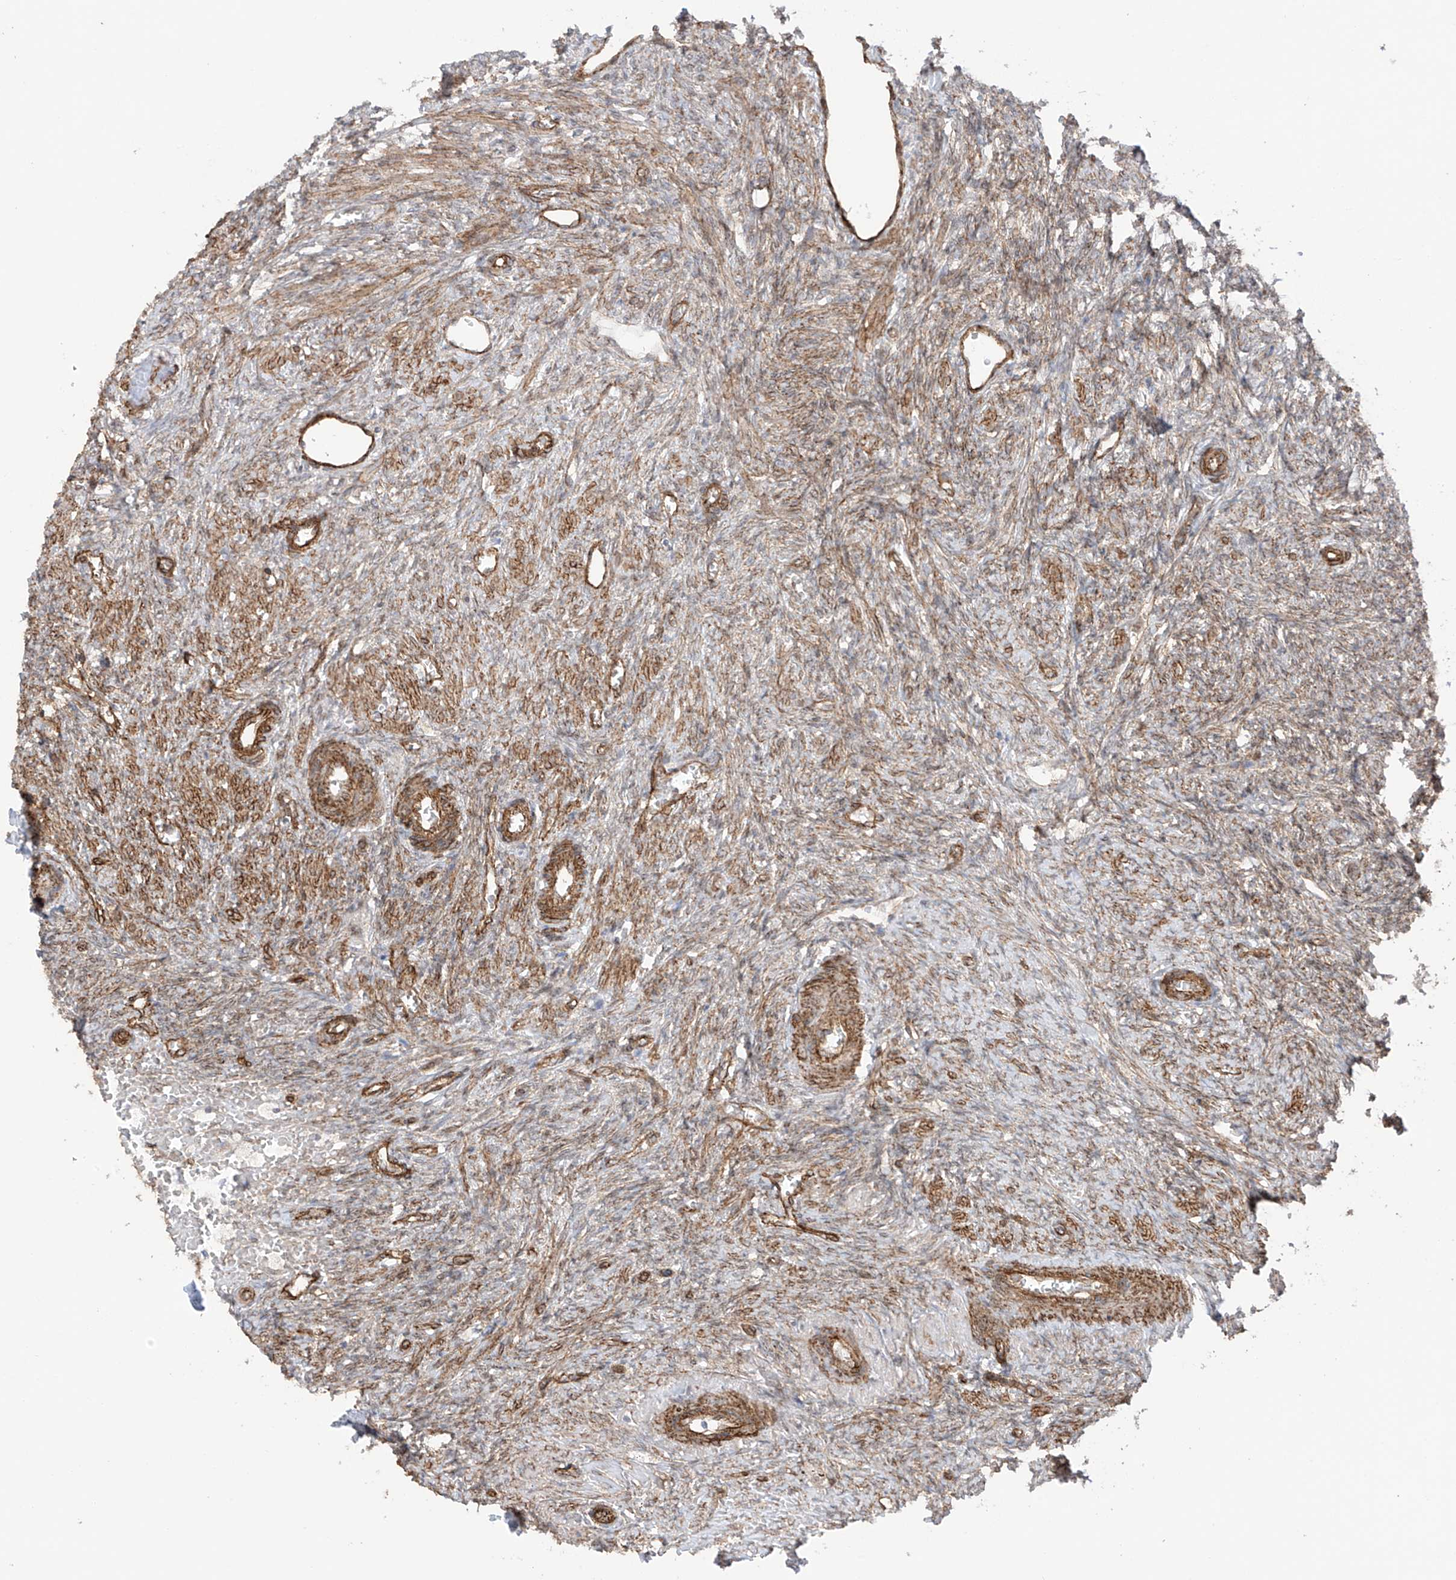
{"staining": {"intensity": "weak", "quantity": "<25%", "location": "cytoplasmic/membranous"}, "tissue": "ovary", "cell_type": "Ovarian stroma cells", "image_type": "normal", "snomed": [{"axis": "morphology", "description": "Normal tissue, NOS"}, {"axis": "topography", "description": "Ovary"}], "caption": "Ovary was stained to show a protein in brown. There is no significant staining in ovarian stroma cells. (Stains: DAB immunohistochemistry (IHC) with hematoxylin counter stain, Microscopy: brightfield microscopy at high magnification).", "gene": "TTLL5", "patient": {"sex": "female", "age": 41}}